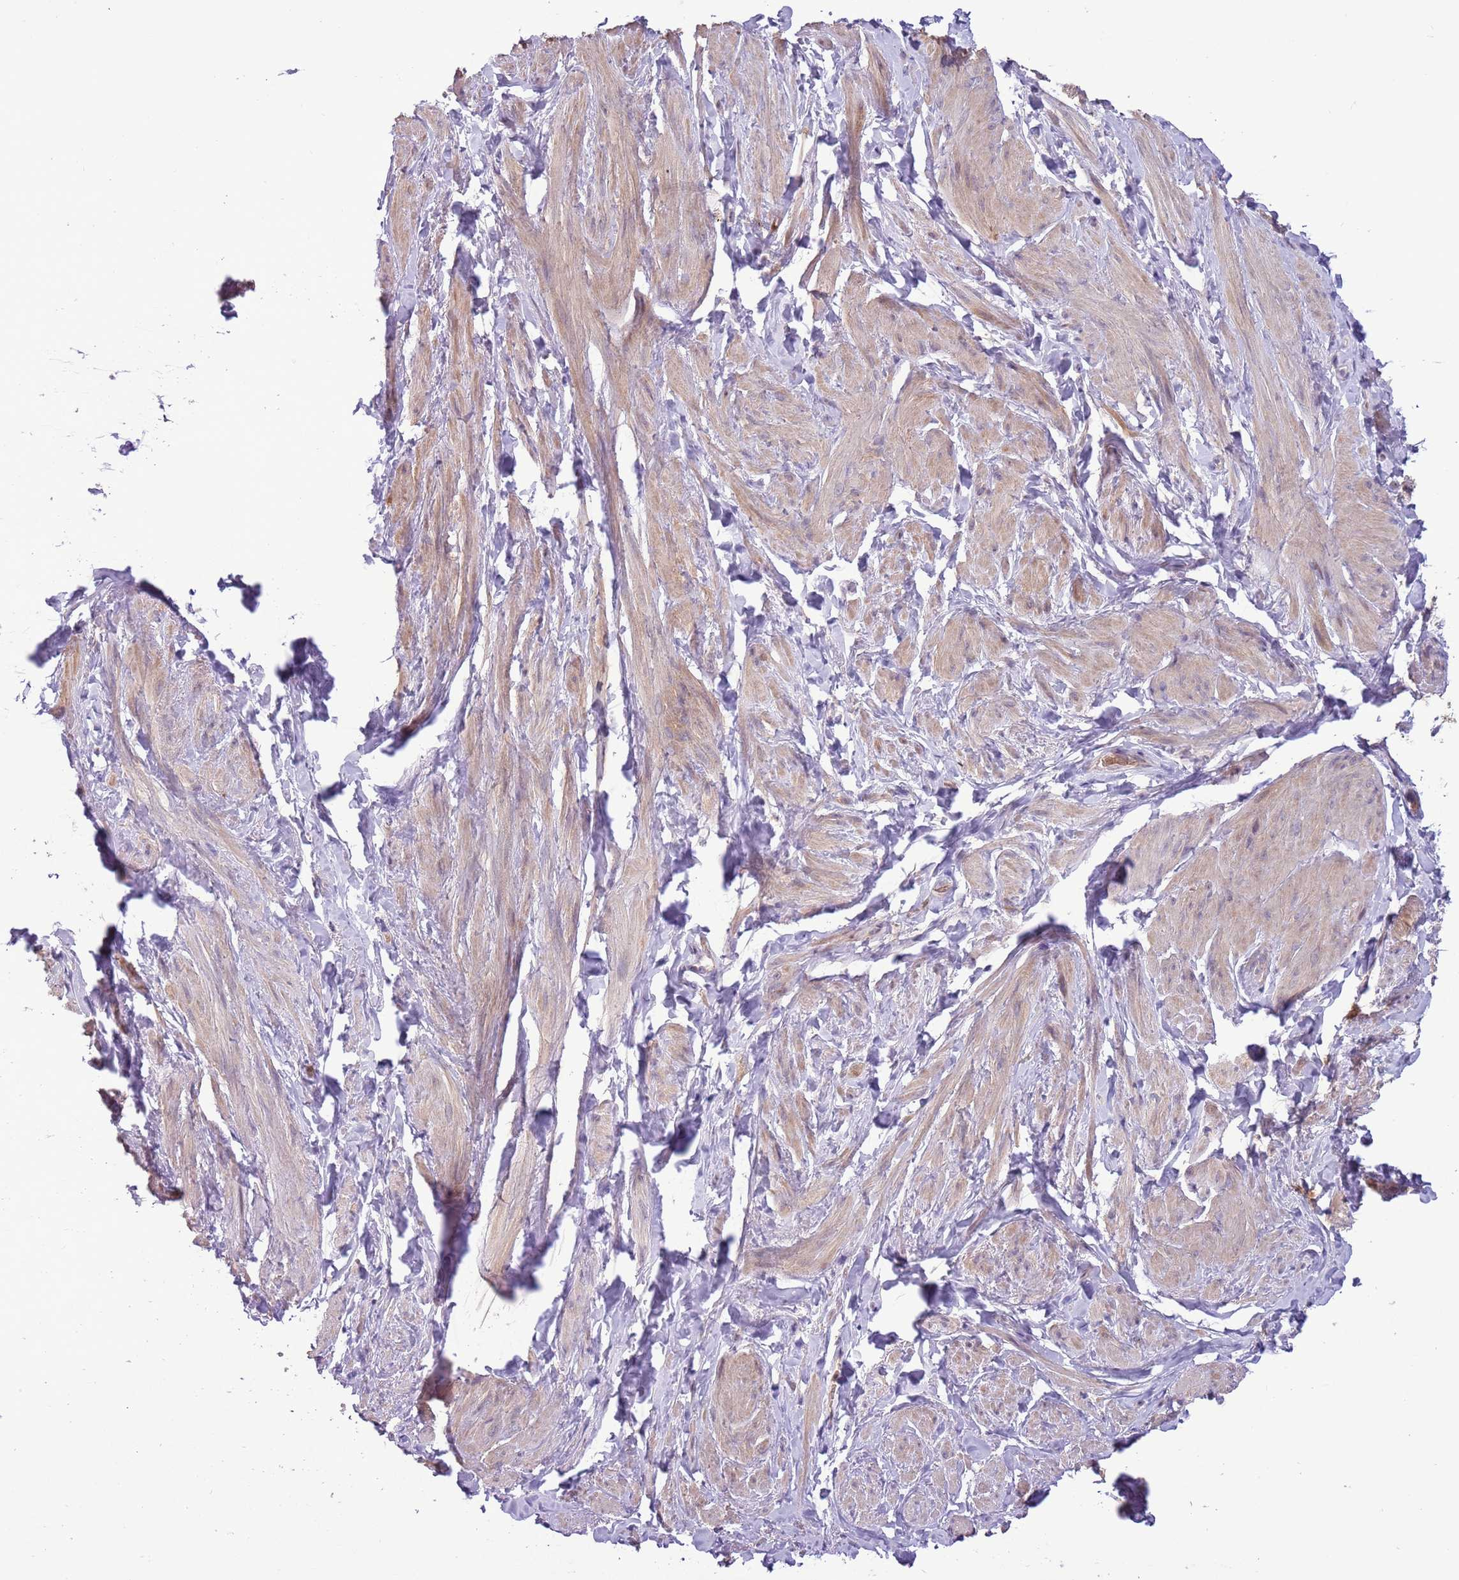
{"staining": {"intensity": "moderate", "quantity": "<25%", "location": "cytoplasmic/membranous"}, "tissue": "smooth muscle", "cell_type": "Smooth muscle cells", "image_type": "normal", "snomed": [{"axis": "morphology", "description": "Normal tissue, NOS"}, {"axis": "topography", "description": "Smooth muscle"}, {"axis": "topography", "description": "Peripheral nerve tissue"}], "caption": "A histopathology image of human smooth muscle stained for a protein displays moderate cytoplasmic/membranous brown staining in smooth muscle cells.", "gene": "SHROOM3", "patient": {"sex": "male", "age": 69}}